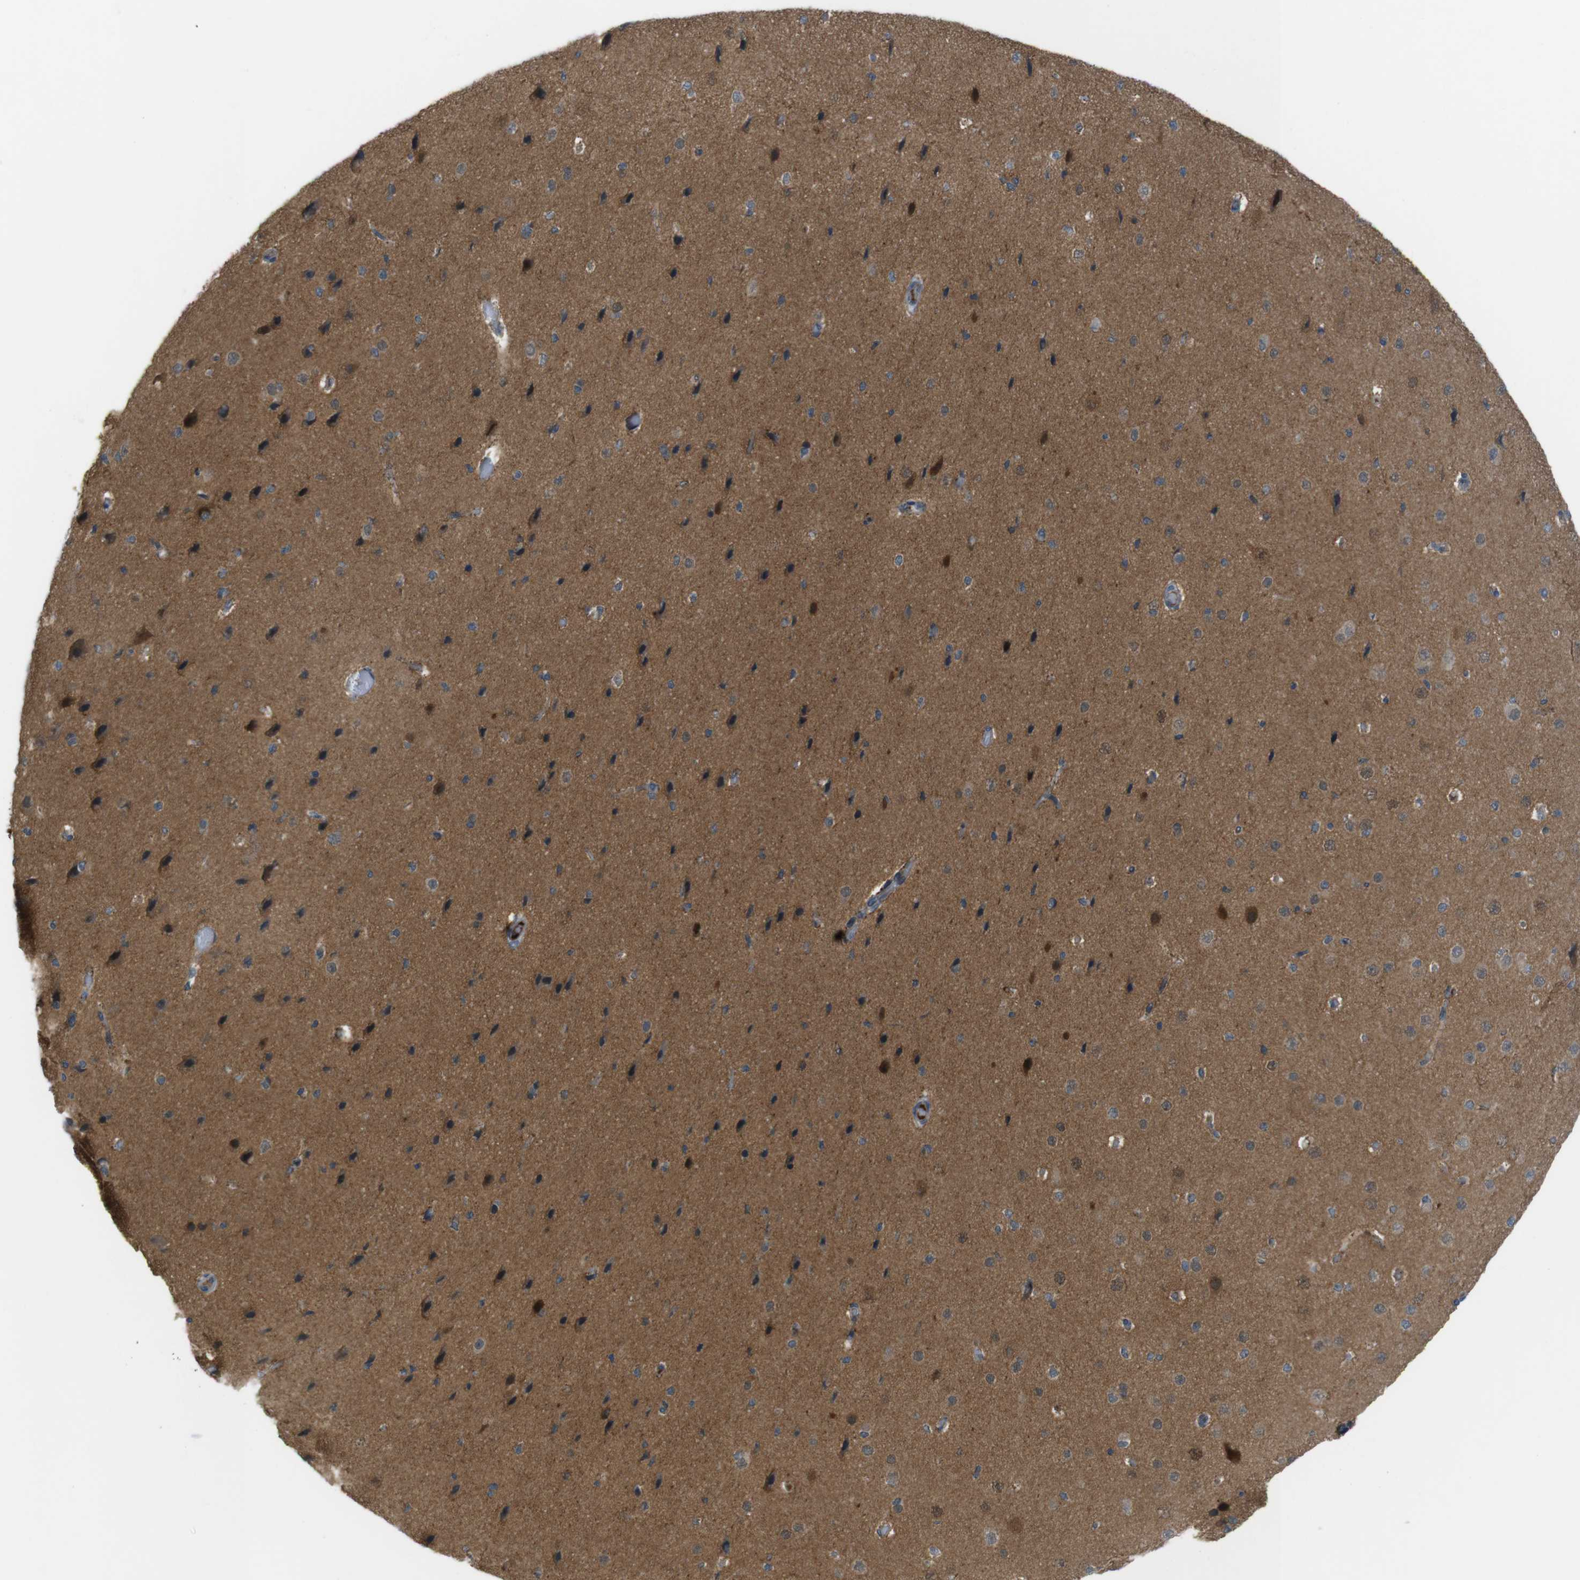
{"staining": {"intensity": "negative", "quantity": "none", "location": "none"}, "tissue": "cerebral cortex", "cell_type": "Endothelial cells", "image_type": "normal", "snomed": [{"axis": "morphology", "description": "Normal tissue, NOS"}, {"axis": "morphology", "description": "Developmental malformation"}, {"axis": "topography", "description": "Cerebral cortex"}], "caption": "Immunohistochemical staining of unremarkable cerebral cortex demonstrates no significant expression in endothelial cells. (DAB (3,3'-diaminobenzidine) IHC, high magnification).", "gene": "ZDHHC20", "patient": {"sex": "female", "age": 30}}